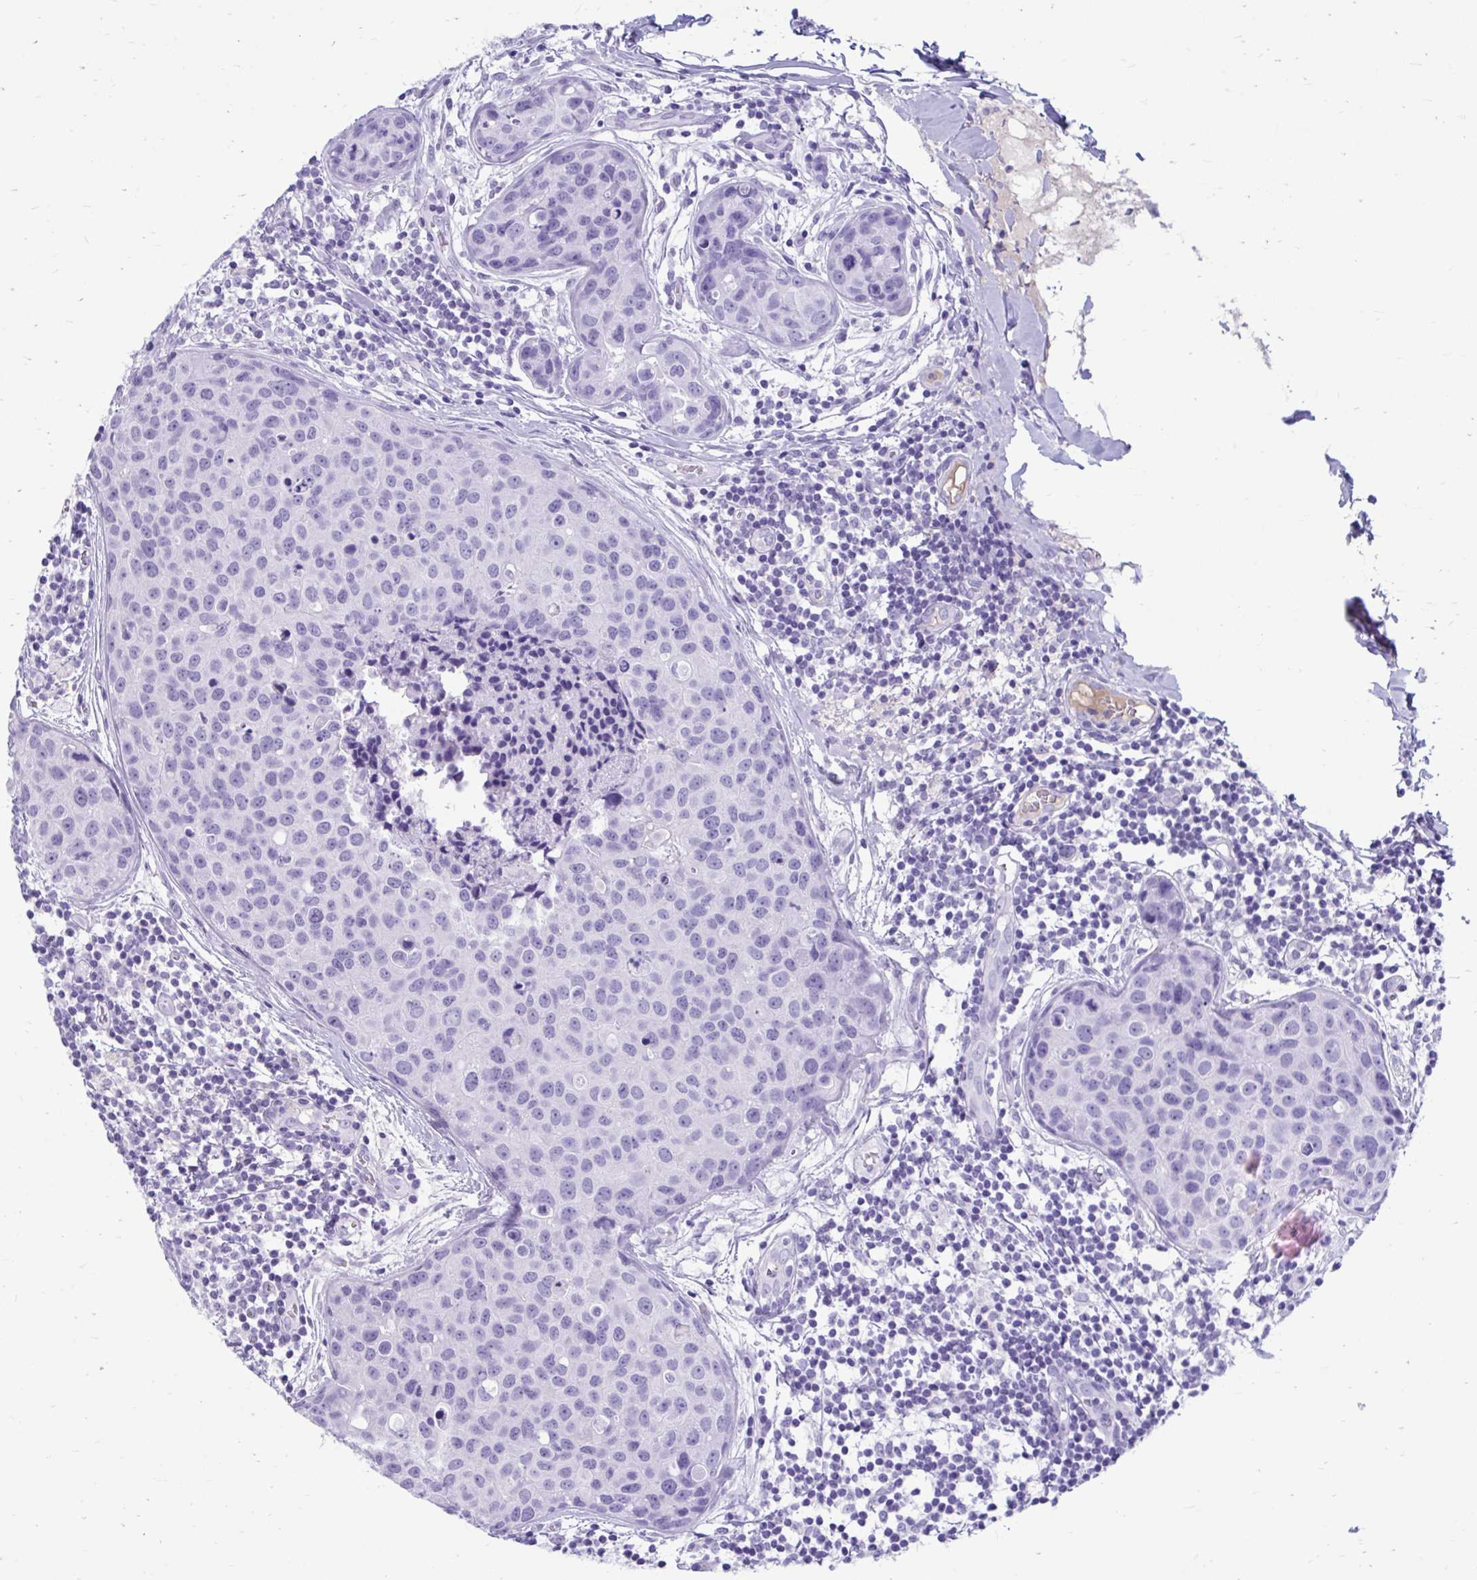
{"staining": {"intensity": "negative", "quantity": "none", "location": "none"}, "tissue": "breast cancer", "cell_type": "Tumor cells", "image_type": "cancer", "snomed": [{"axis": "morphology", "description": "Duct carcinoma"}, {"axis": "topography", "description": "Breast"}], "caption": "Photomicrograph shows no protein positivity in tumor cells of breast infiltrating ductal carcinoma tissue. Brightfield microscopy of immunohistochemistry (IHC) stained with DAB (3,3'-diaminobenzidine) (brown) and hematoxylin (blue), captured at high magnification.", "gene": "SMIM9", "patient": {"sex": "female", "age": 24}}